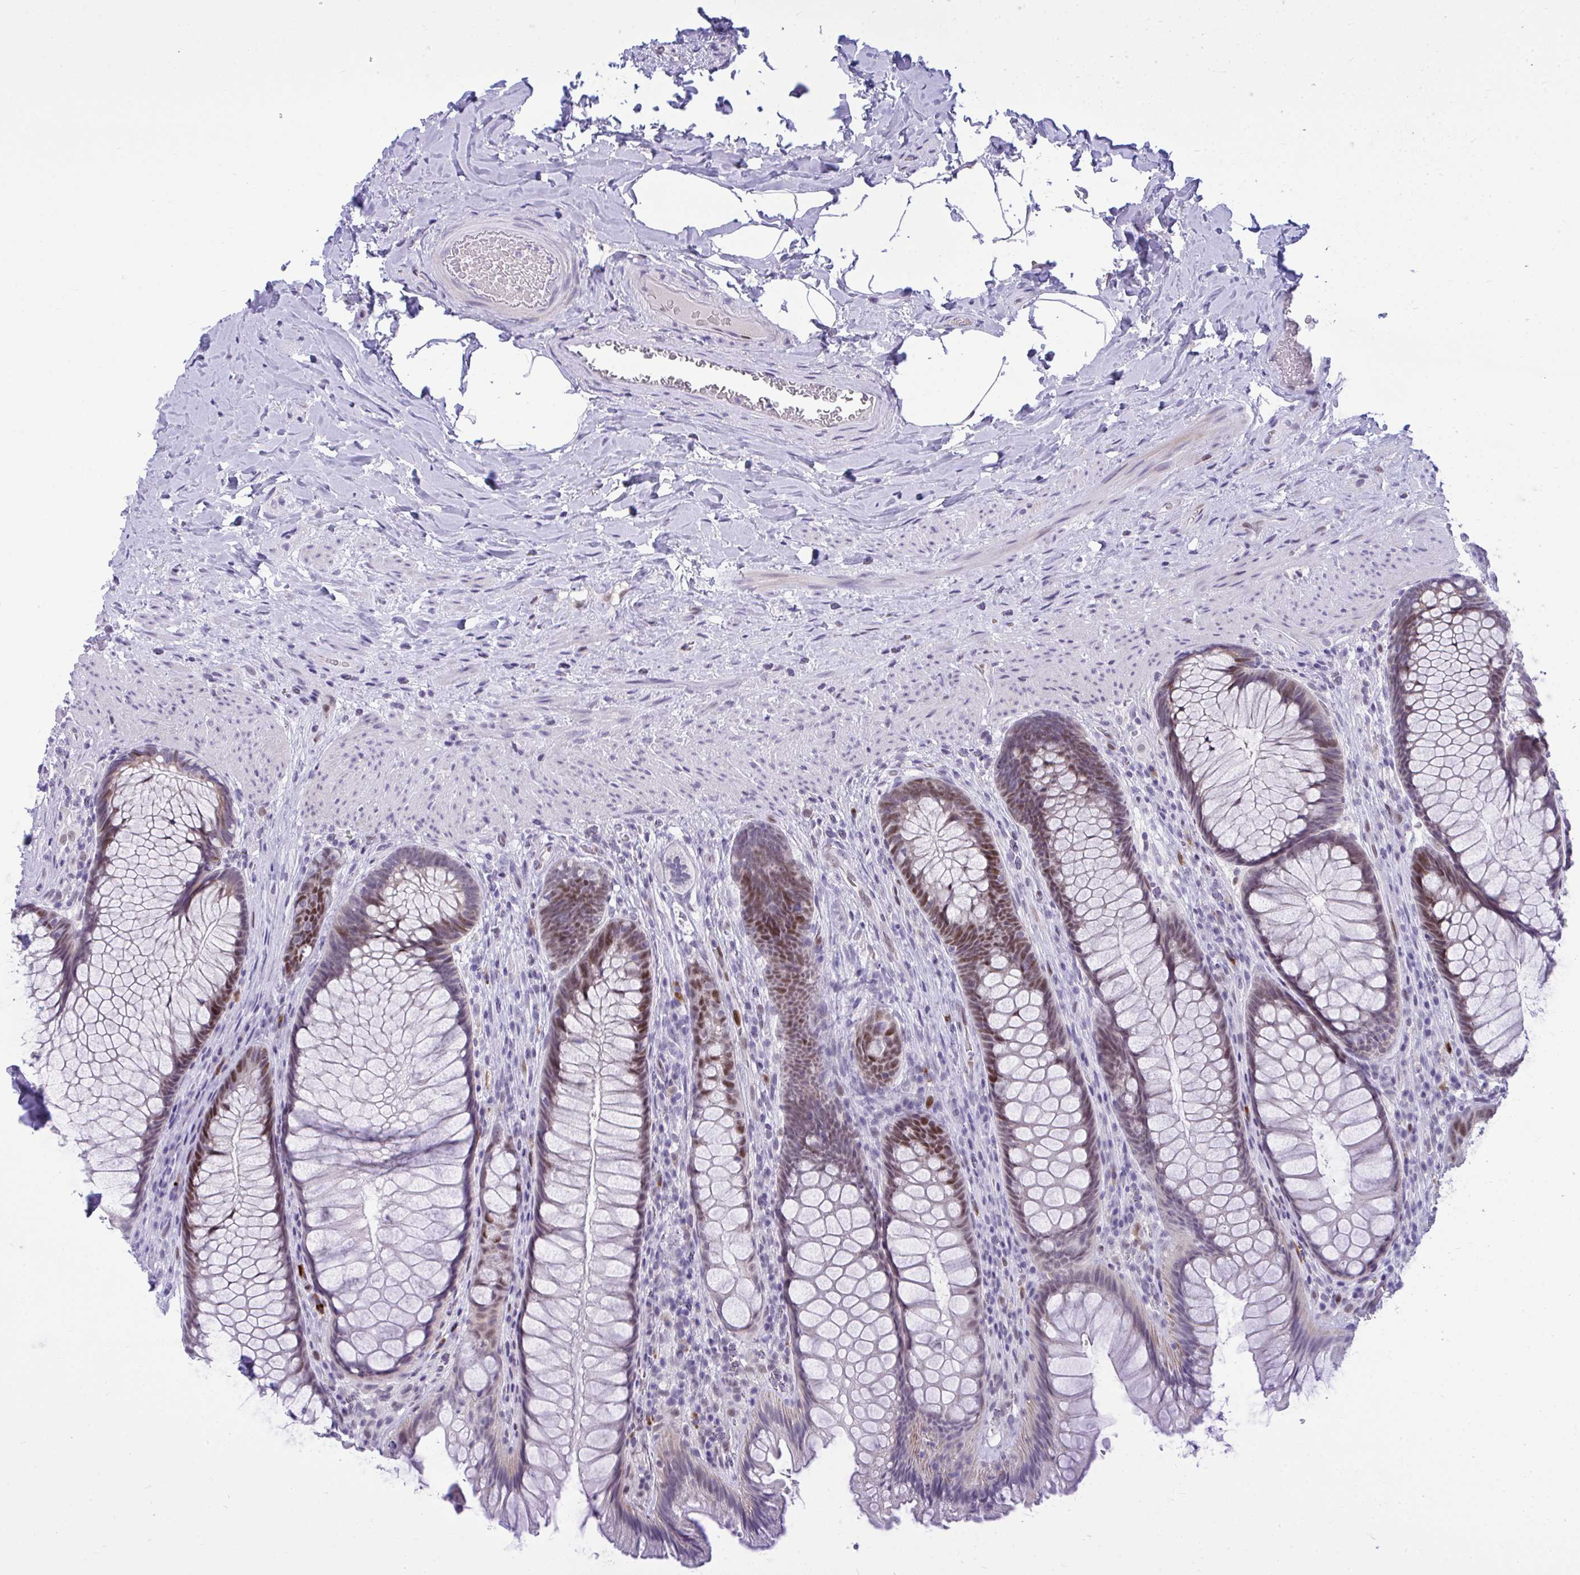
{"staining": {"intensity": "moderate", "quantity": "25%-75%", "location": "nuclear"}, "tissue": "rectum", "cell_type": "Glandular cells", "image_type": "normal", "snomed": [{"axis": "morphology", "description": "Normal tissue, NOS"}, {"axis": "topography", "description": "Rectum"}], "caption": "Immunohistochemistry (IHC) photomicrograph of unremarkable rectum: rectum stained using immunohistochemistry reveals medium levels of moderate protein expression localized specifically in the nuclear of glandular cells, appearing as a nuclear brown color.", "gene": "TEAD4", "patient": {"sex": "male", "age": 53}}